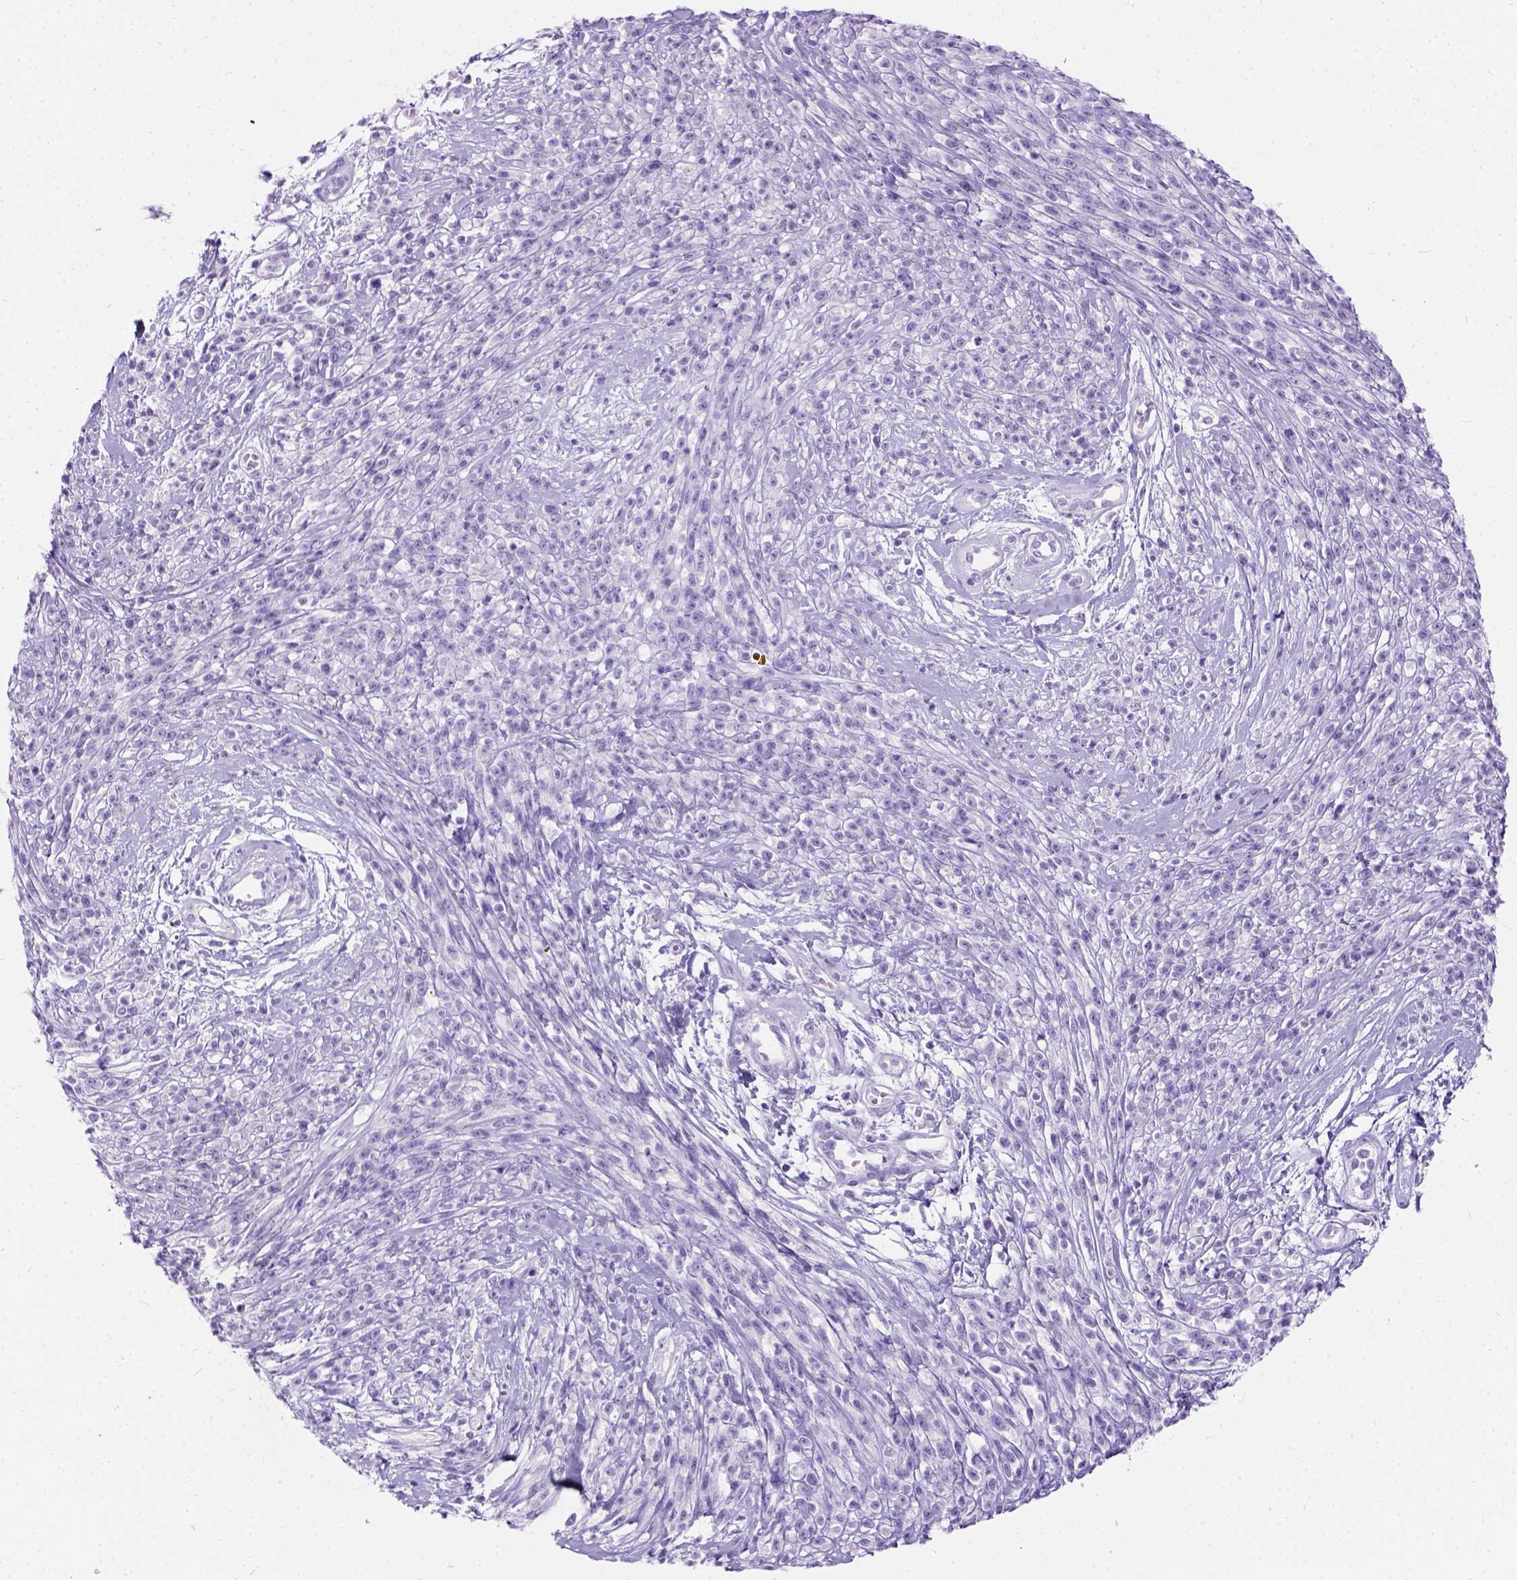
{"staining": {"intensity": "negative", "quantity": "none", "location": "none"}, "tissue": "melanoma", "cell_type": "Tumor cells", "image_type": "cancer", "snomed": [{"axis": "morphology", "description": "Malignant melanoma, NOS"}, {"axis": "topography", "description": "Skin"}, {"axis": "topography", "description": "Skin of trunk"}], "caption": "Protein analysis of malignant melanoma displays no significant expression in tumor cells.", "gene": "C7orf57", "patient": {"sex": "male", "age": 74}}